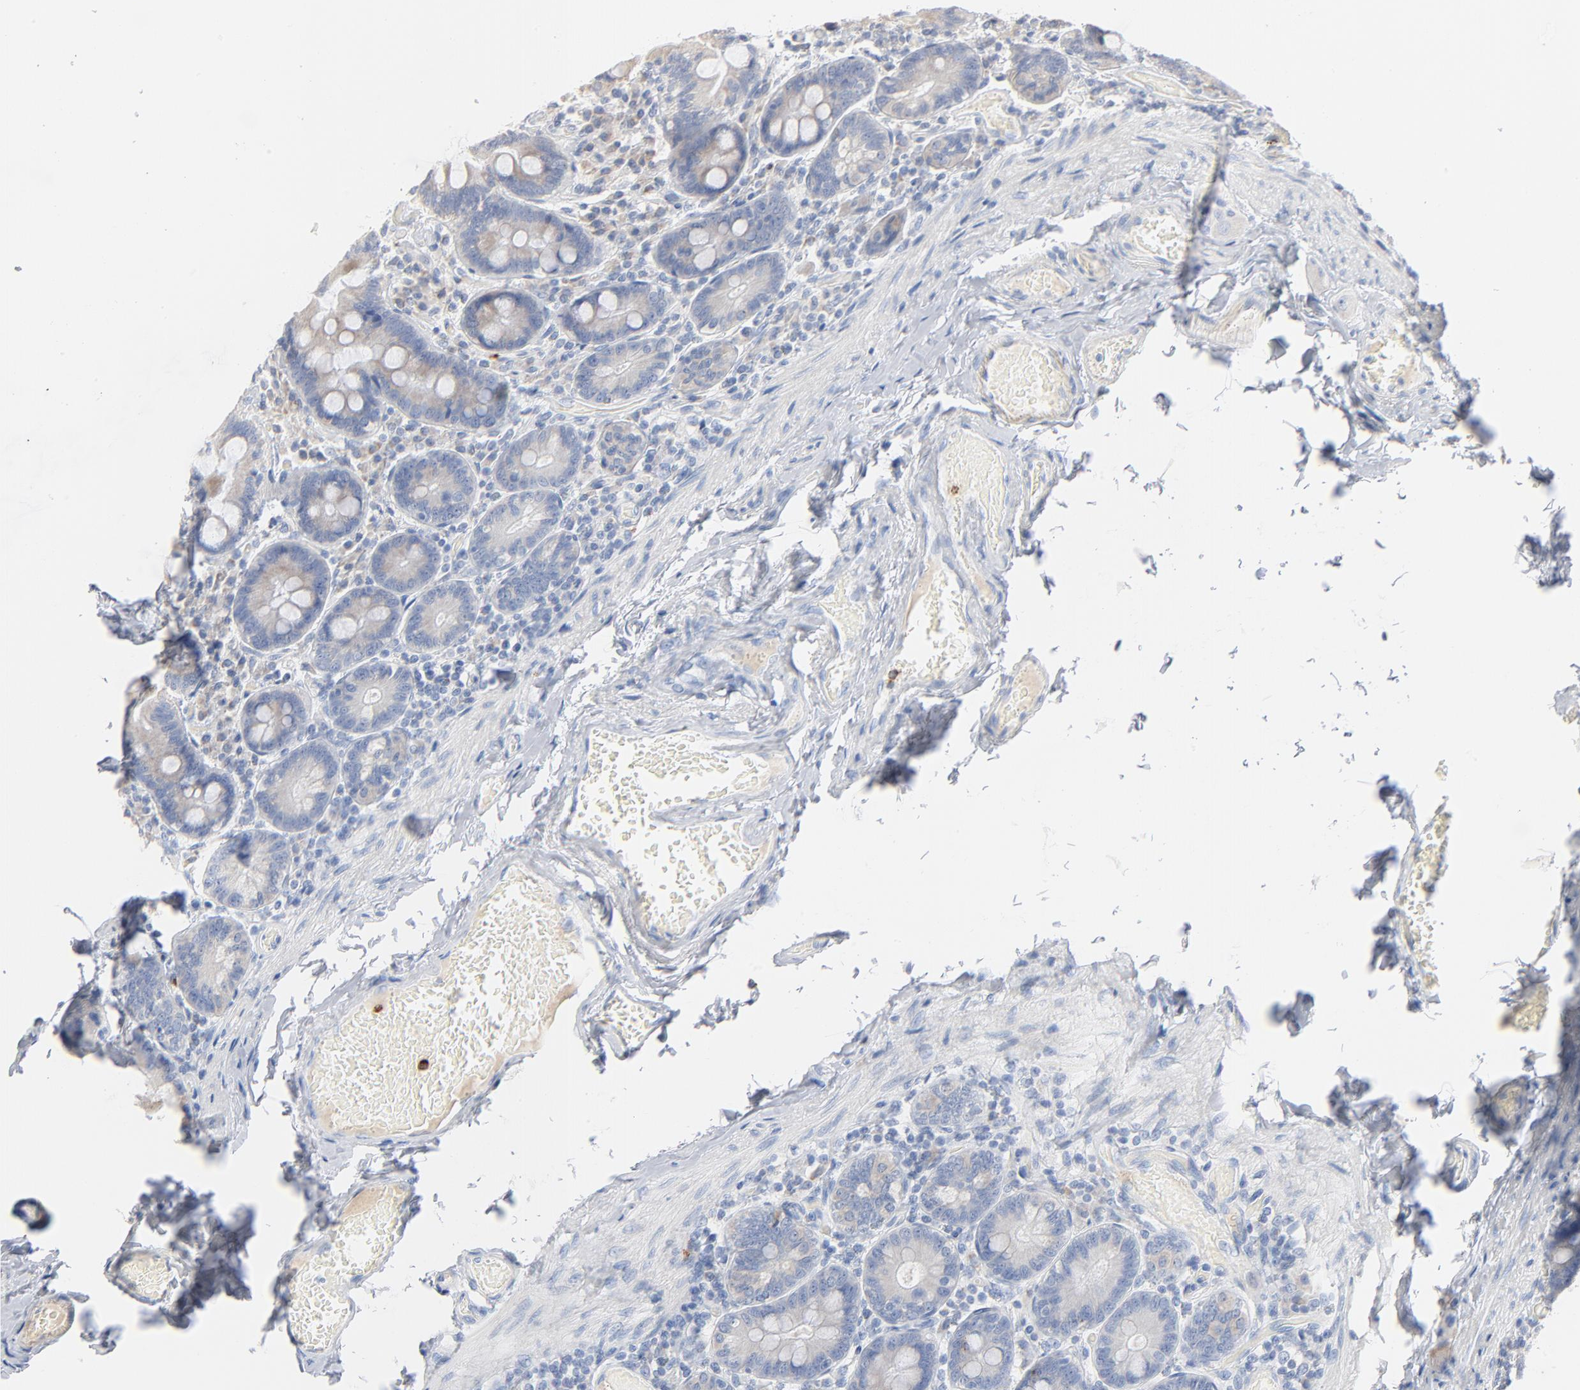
{"staining": {"intensity": "negative", "quantity": "none", "location": "none"}, "tissue": "duodenum", "cell_type": "Glandular cells", "image_type": "normal", "snomed": [{"axis": "morphology", "description": "Normal tissue, NOS"}, {"axis": "topography", "description": "Duodenum"}], "caption": "DAB (3,3'-diaminobenzidine) immunohistochemical staining of benign human duodenum demonstrates no significant staining in glandular cells. Nuclei are stained in blue.", "gene": "GZMB", "patient": {"sex": "male", "age": 66}}